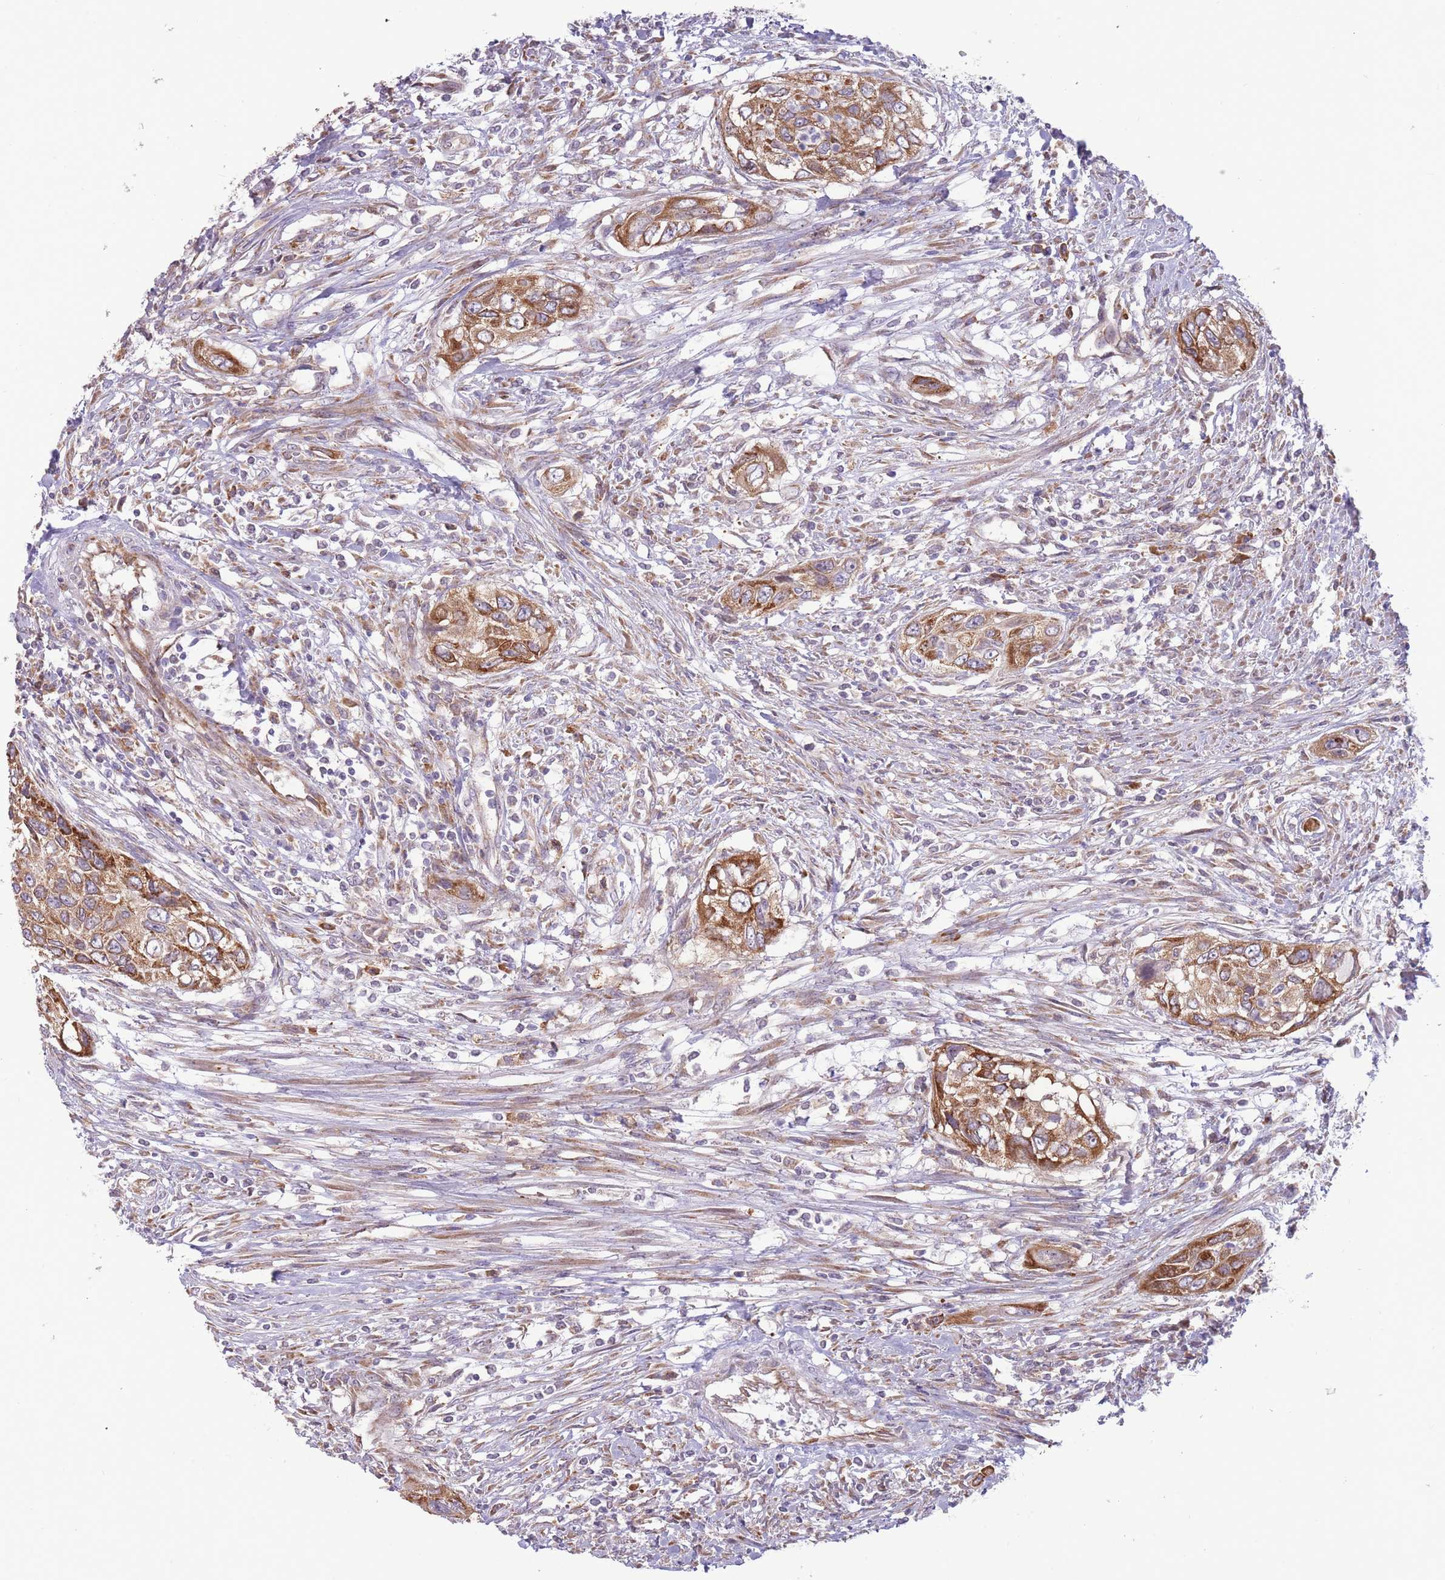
{"staining": {"intensity": "moderate", "quantity": ">75%", "location": "cytoplasmic/membranous"}, "tissue": "urothelial cancer", "cell_type": "Tumor cells", "image_type": "cancer", "snomed": [{"axis": "morphology", "description": "Urothelial carcinoma, High grade"}, {"axis": "topography", "description": "Urinary bladder"}], "caption": "Human urothelial cancer stained for a protein (brown) demonstrates moderate cytoplasmic/membranous positive staining in approximately >75% of tumor cells.", "gene": "TRAPPC5", "patient": {"sex": "female", "age": 60}}